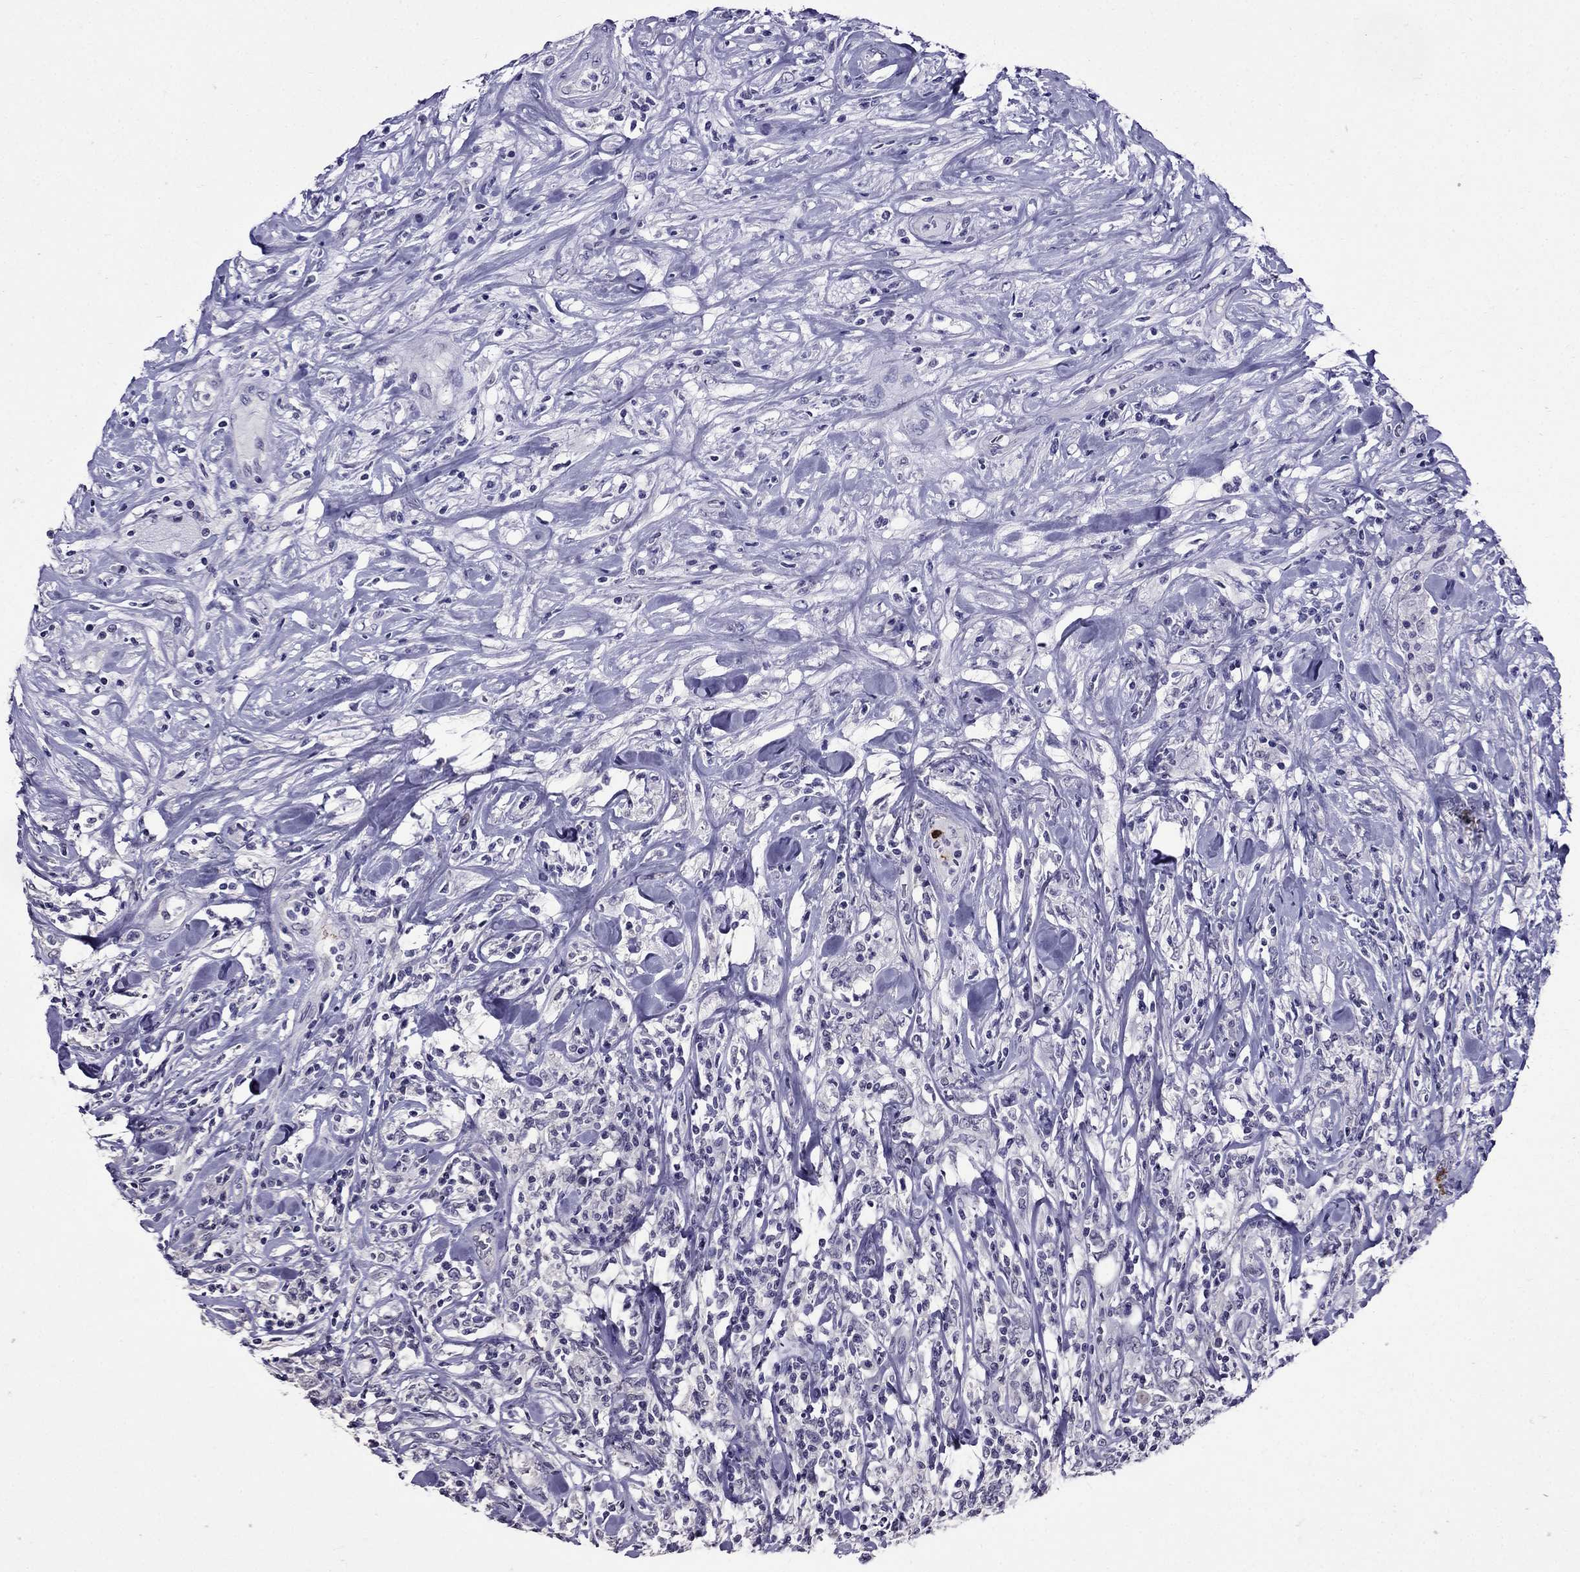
{"staining": {"intensity": "negative", "quantity": "none", "location": "none"}, "tissue": "lymphoma", "cell_type": "Tumor cells", "image_type": "cancer", "snomed": [{"axis": "morphology", "description": "Malignant lymphoma, non-Hodgkin's type, High grade"}, {"axis": "topography", "description": "Lymph node"}], "caption": "Tumor cells are negative for brown protein staining in lymphoma.", "gene": "OLFM4", "patient": {"sex": "female", "age": 84}}